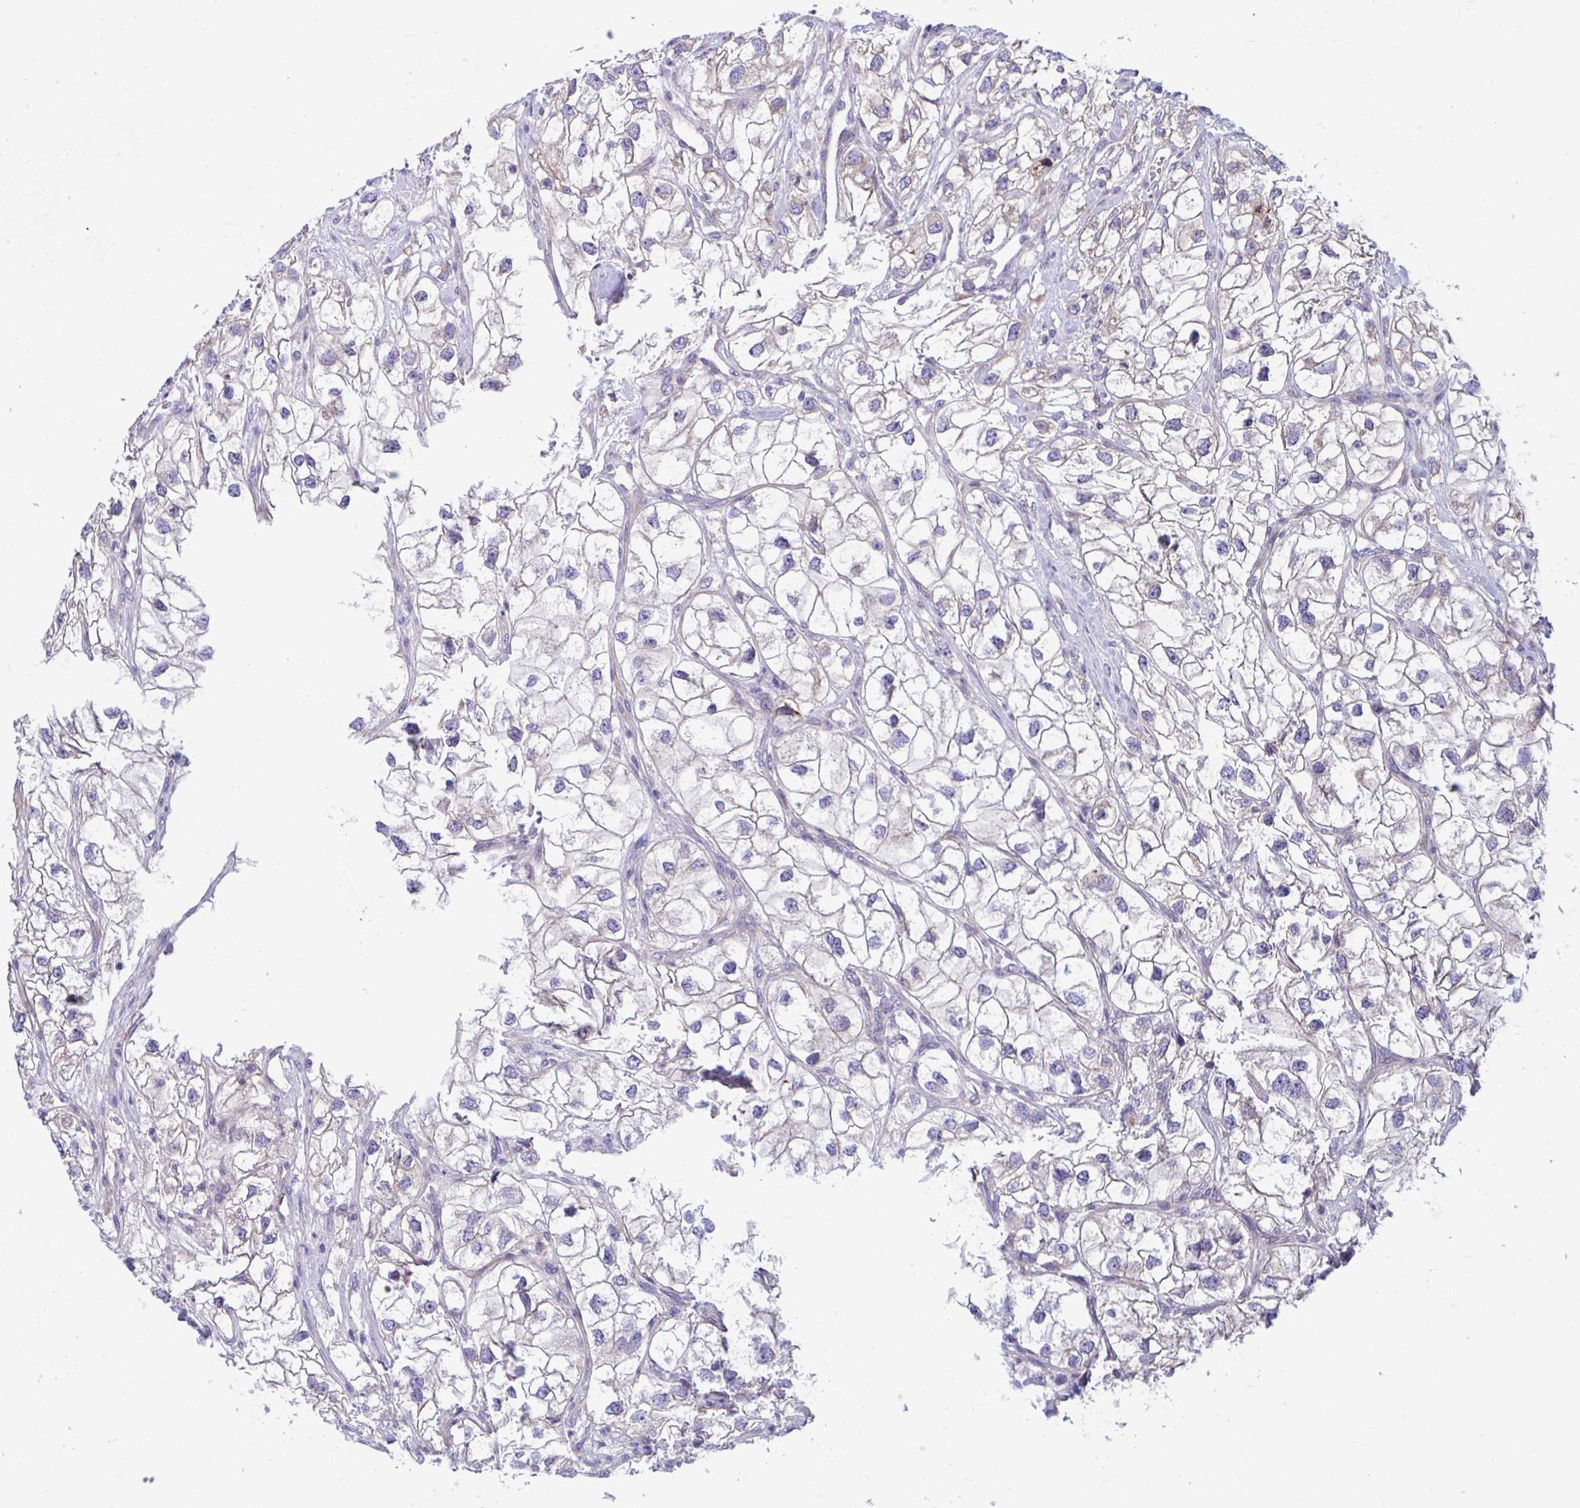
{"staining": {"intensity": "weak", "quantity": "<25%", "location": "cytoplasmic/membranous"}, "tissue": "renal cancer", "cell_type": "Tumor cells", "image_type": "cancer", "snomed": [{"axis": "morphology", "description": "Adenocarcinoma, NOS"}, {"axis": "topography", "description": "Kidney"}], "caption": "Renal adenocarcinoma stained for a protein using IHC exhibits no staining tumor cells.", "gene": "WBP1", "patient": {"sex": "male", "age": 59}}